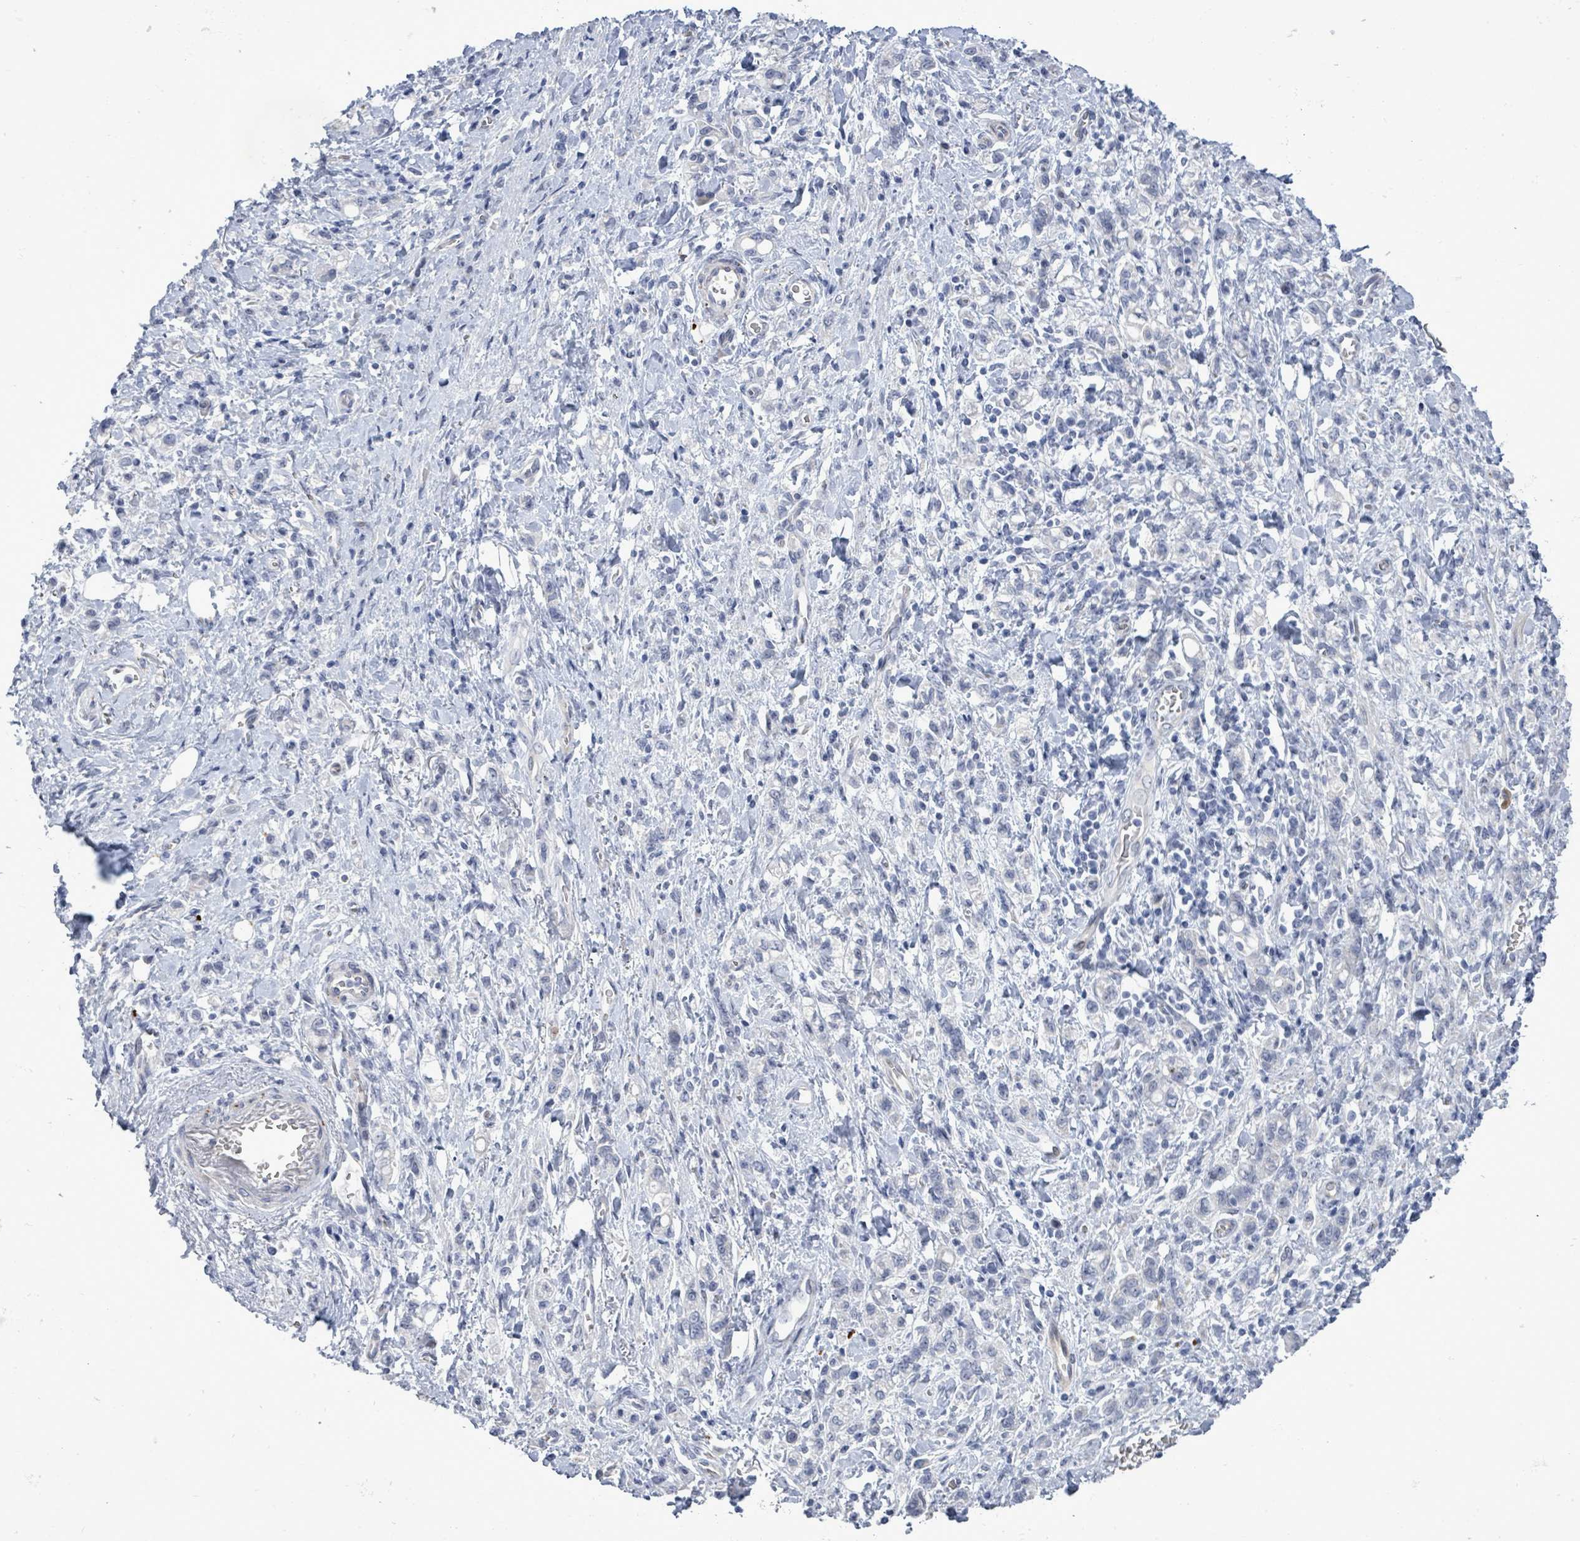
{"staining": {"intensity": "negative", "quantity": "none", "location": "none"}, "tissue": "stomach cancer", "cell_type": "Tumor cells", "image_type": "cancer", "snomed": [{"axis": "morphology", "description": "Adenocarcinoma, NOS"}, {"axis": "topography", "description": "Stomach"}], "caption": "The IHC image has no significant staining in tumor cells of stomach adenocarcinoma tissue.", "gene": "CT45A5", "patient": {"sex": "male", "age": 77}}